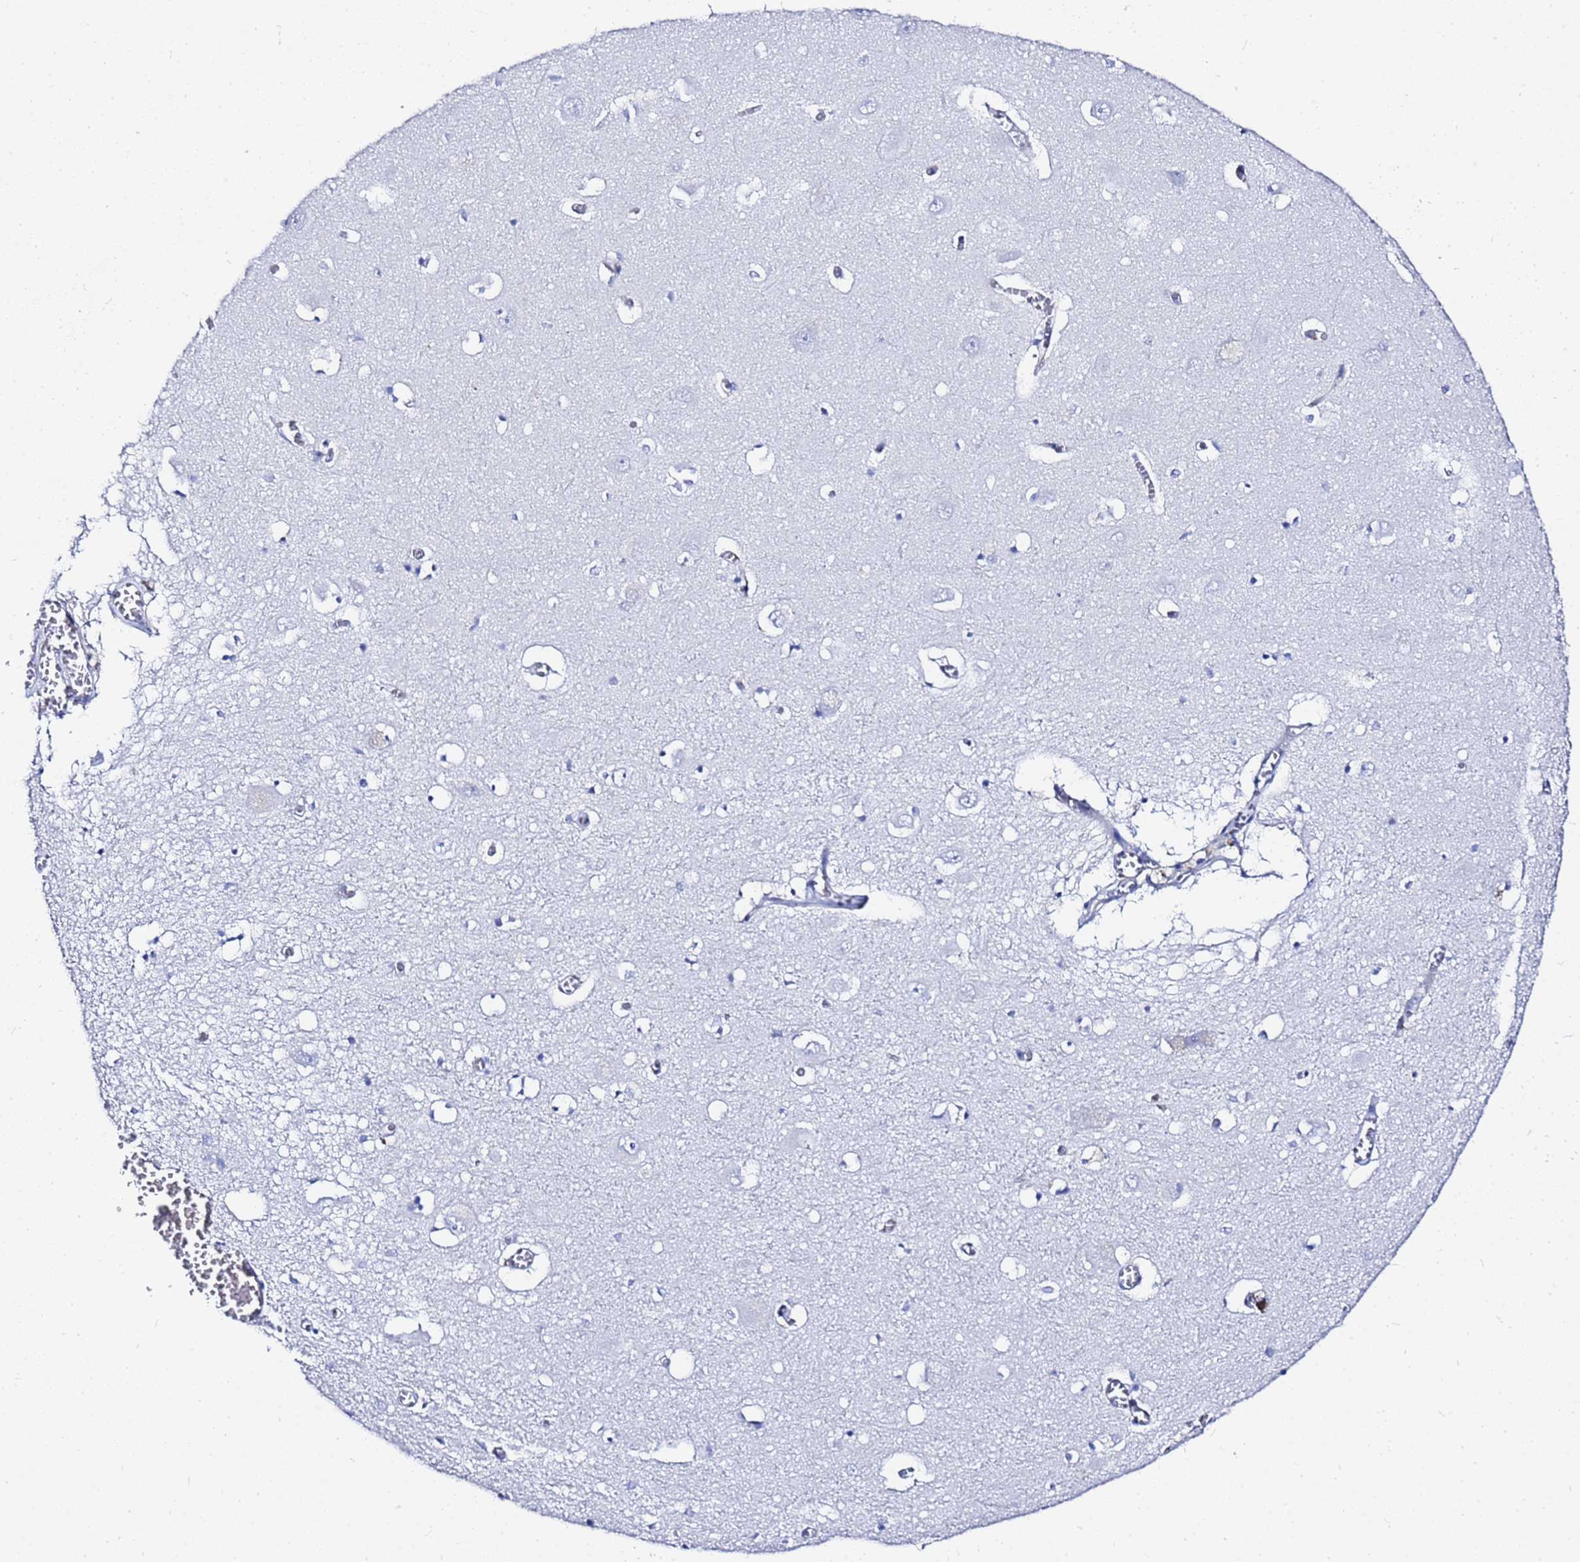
{"staining": {"intensity": "negative", "quantity": "none", "location": "none"}, "tissue": "hippocampus", "cell_type": "Glial cells", "image_type": "normal", "snomed": [{"axis": "morphology", "description": "Normal tissue, NOS"}, {"axis": "topography", "description": "Hippocampus"}], "caption": "An immunohistochemistry (IHC) micrograph of unremarkable hippocampus is shown. There is no staining in glial cells of hippocampus.", "gene": "GGT1", "patient": {"sex": "male", "age": 70}}